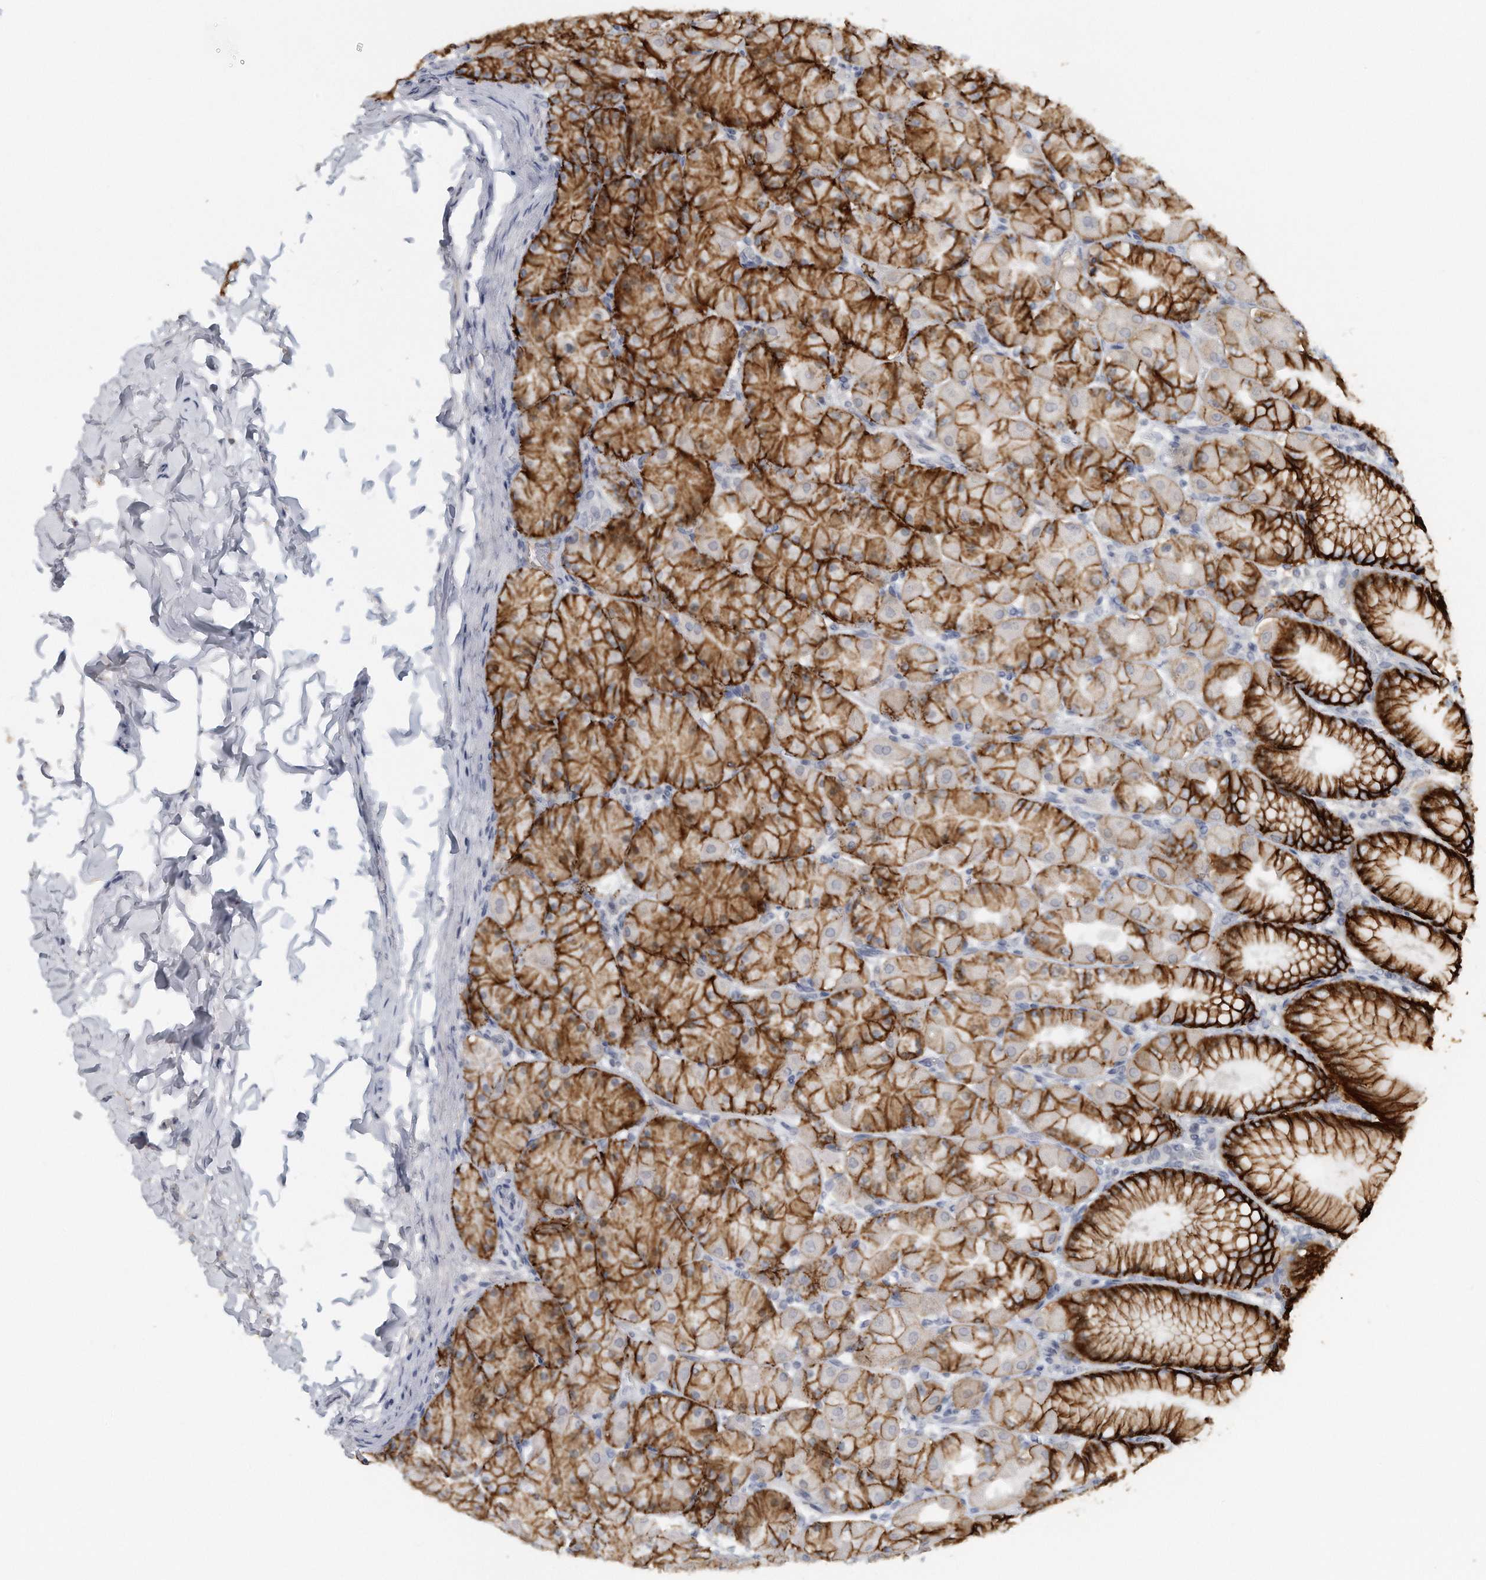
{"staining": {"intensity": "strong", "quantity": ">75%", "location": "cytoplasmic/membranous"}, "tissue": "stomach", "cell_type": "Glandular cells", "image_type": "normal", "snomed": [{"axis": "morphology", "description": "Normal tissue, NOS"}, {"axis": "topography", "description": "Stomach, upper"}], "caption": "High-magnification brightfield microscopy of normal stomach stained with DAB (brown) and counterstained with hematoxylin (blue). glandular cells exhibit strong cytoplasmic/membranous positivity is seen in approximately>75% of cells. Ihc stains the protein in brown and the nuclei are stained blue.", "gene": "DDX43", "patient": {"sex": "female", "age": 56}}